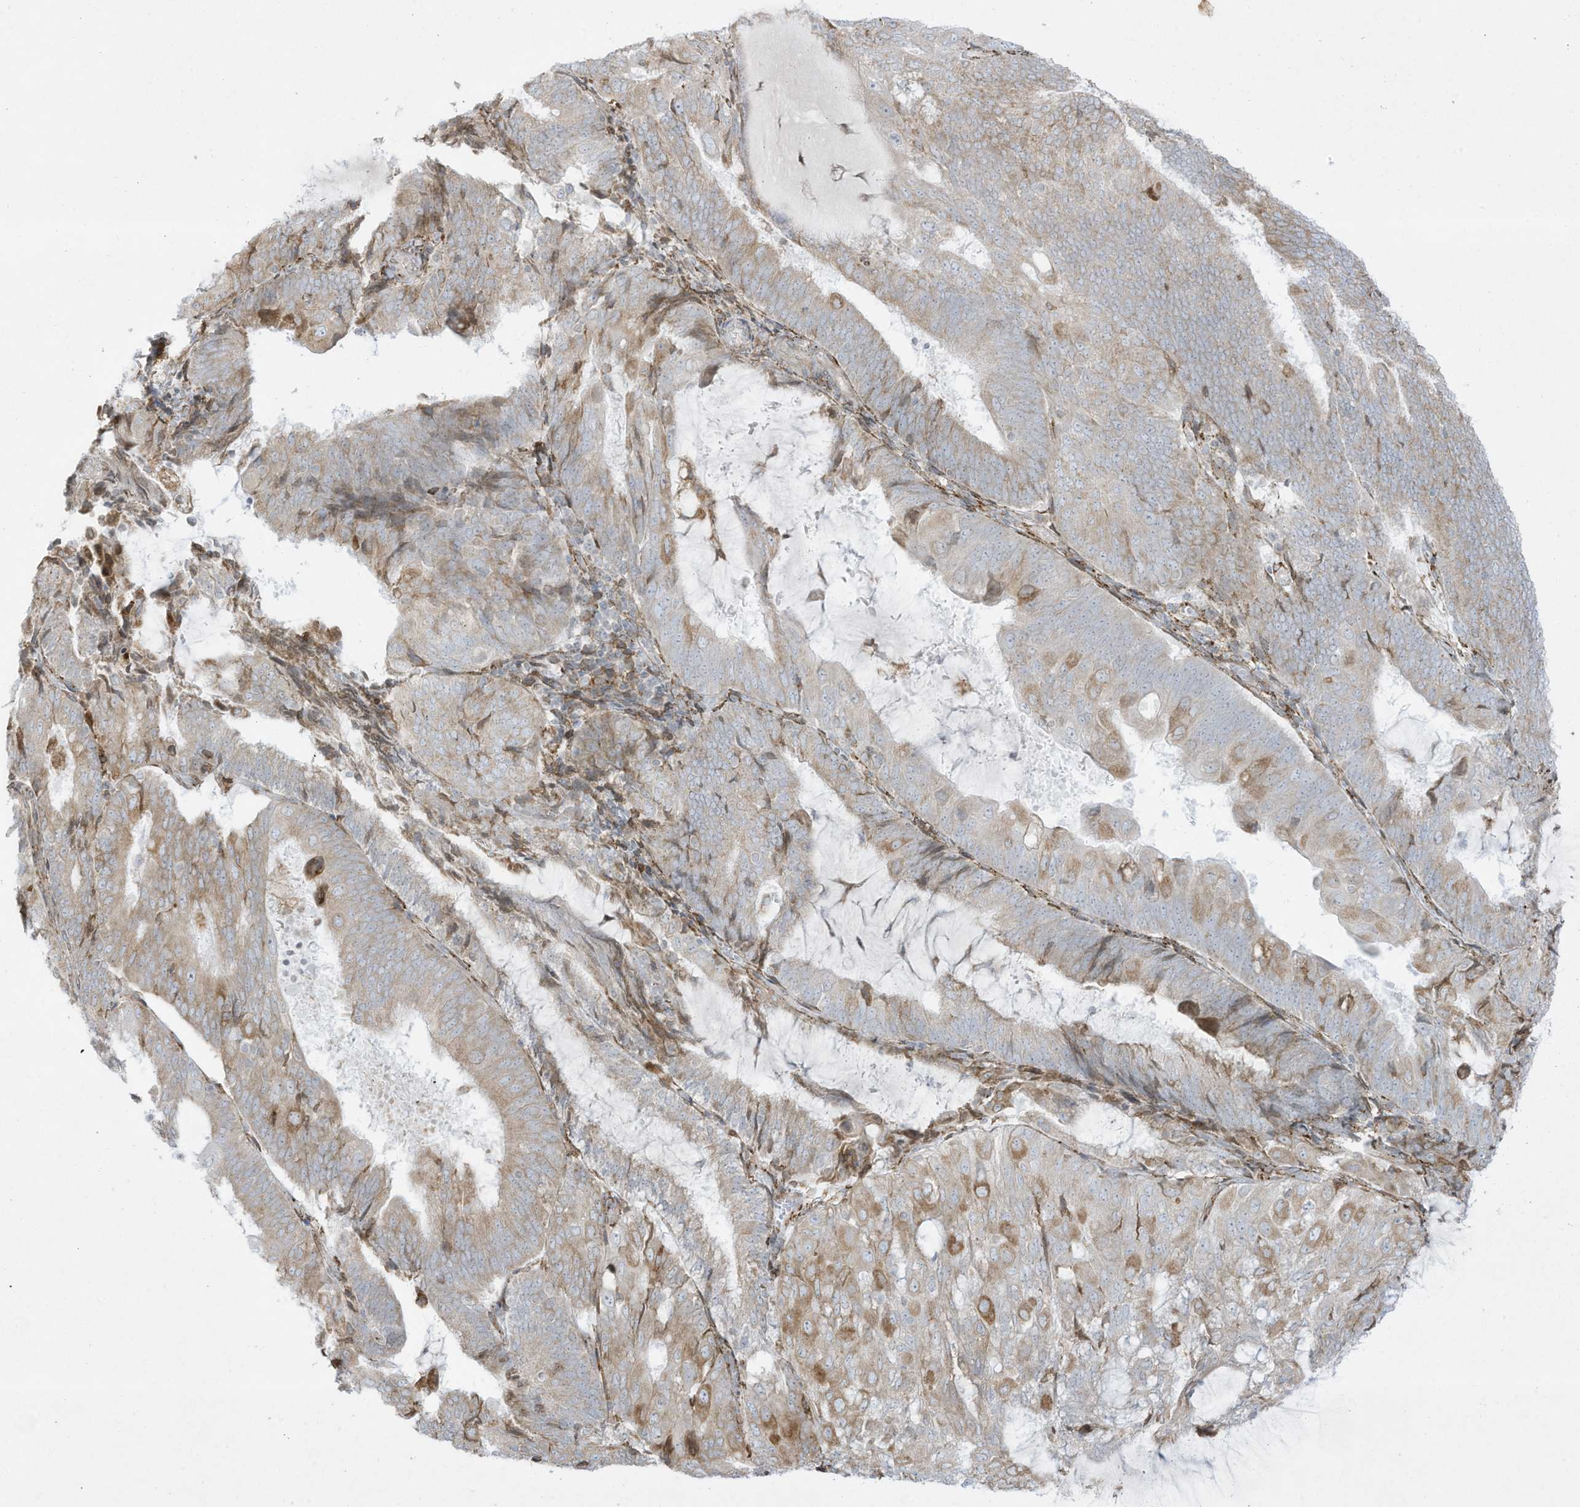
{"staining": {"intensity": "moderate", "quantity": "<25%", "location": "cytoplasmic/membranous"}, "tissue": "endometrial cancer", "cell_type": "Tumor cells", "image_type": "cancer", "snomed": [{"axis": "morphology", "description": "Adenocarcinoma, NOS"}, {"axis": "topography", "description": "Endometrium"}], "caption": "Immunohistochemical staining of human endometrial cancer (adenocarcinoma) shows moderate cytoplasmic/membranous protein staining in about <25% of tumor cells.", "gene": "PTK6", "patient": {"sex": "female", "age": 81}}